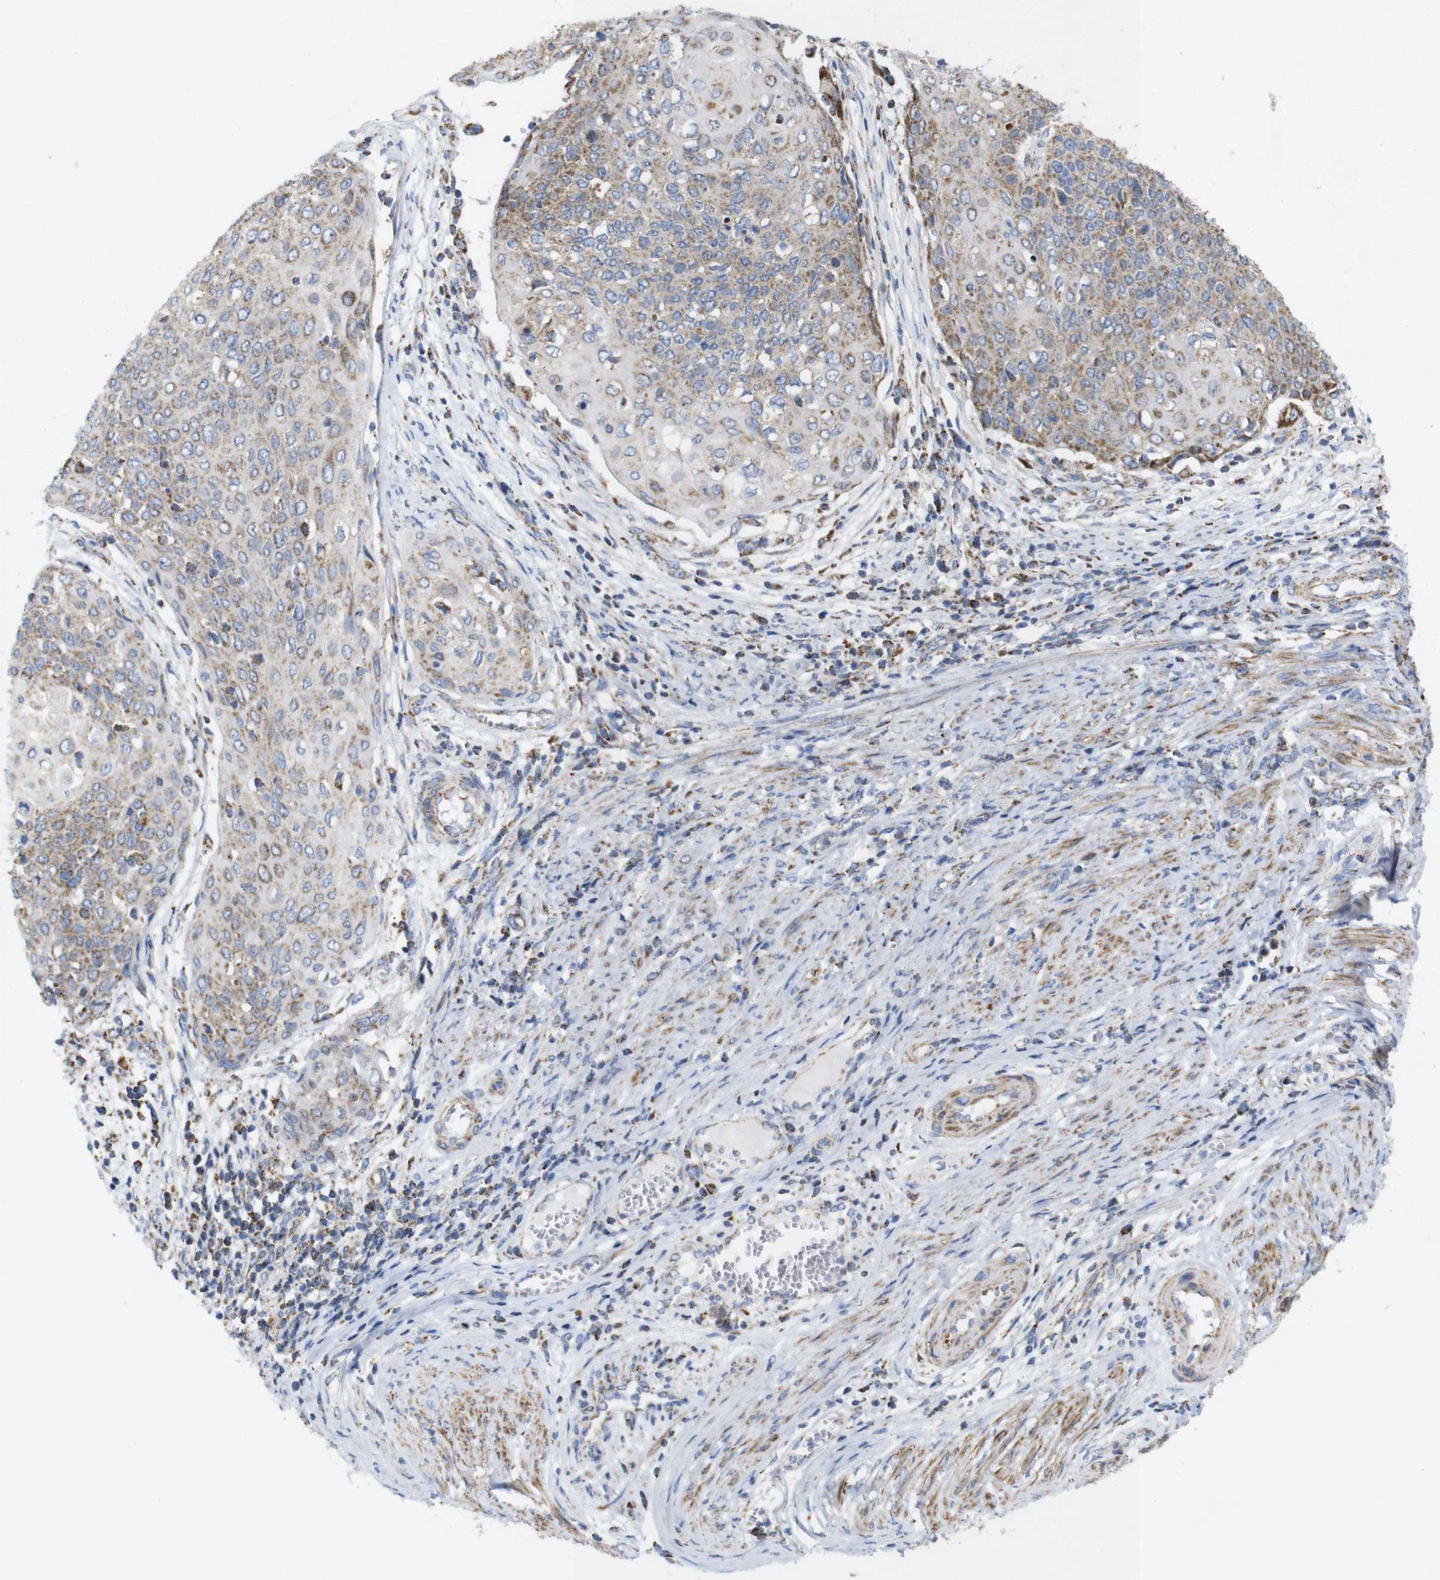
{"staining": {"intensity": "moderate", "quantity": "25%-75%", "location": "cytoplasmic/membranous"}, "tissue": "cervical cancer", "cell_type": "Tumor cells", "image_type": "cancer", "snomed": [{"axis": "morphology", "description": "Squamous cell carcinoma, NOS"}, {"axis": "topography", "description": "Cervix"}], "caption": "This is a histology image of immunohistochemistry (IHC) staining of cervical squamous cell carcinoma, which shows moderate staining in the cytoplasmic/membranous of tumor cells.", "gene": "FAM171B", "patient": {"sex": "female", "age": 39}}